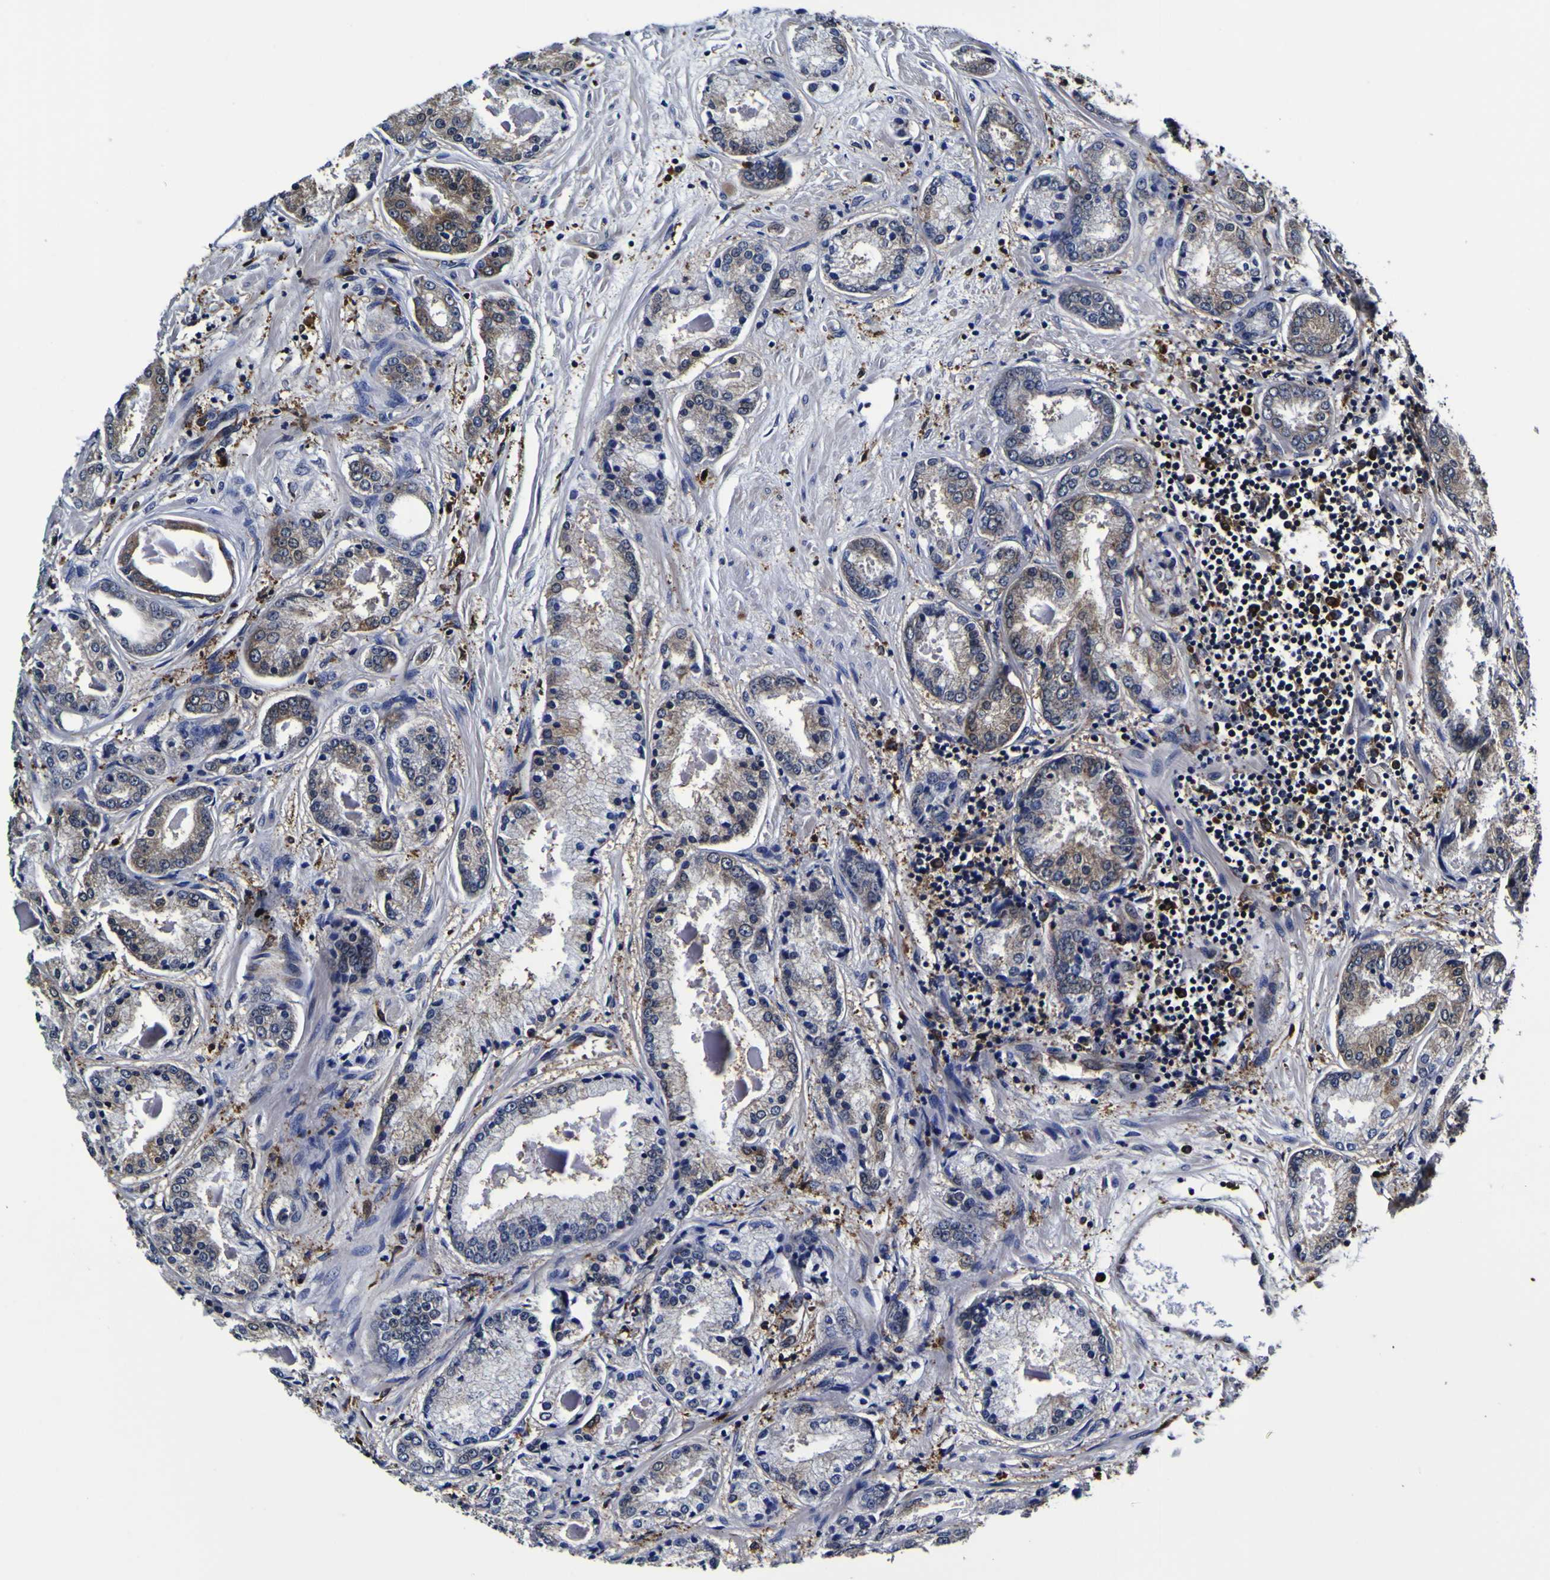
{"staining": {"intensity": "weak", "quantity": "<25%", "location": "cytoplasmic/membranous"}, "tissue": "prostate cancer", "cell_type": "Tumor cells", "image_type": "cancer", "snomed": [{"axis": "morphology", "description": "Adenocarcinoma, High grade"}, {"axis": "topography", "description": "Prostate"}], "caption": "IHC of adenocarcinoma (high-grade) (prostate) displays no expression in tumor cells. (DAB (3,3'-diaminobenzidine) immunohistochemistry (IHC) with hematoxylin counter stain).", "gene": "GPX1", "patient": {"sex": "male", "age": 59}}